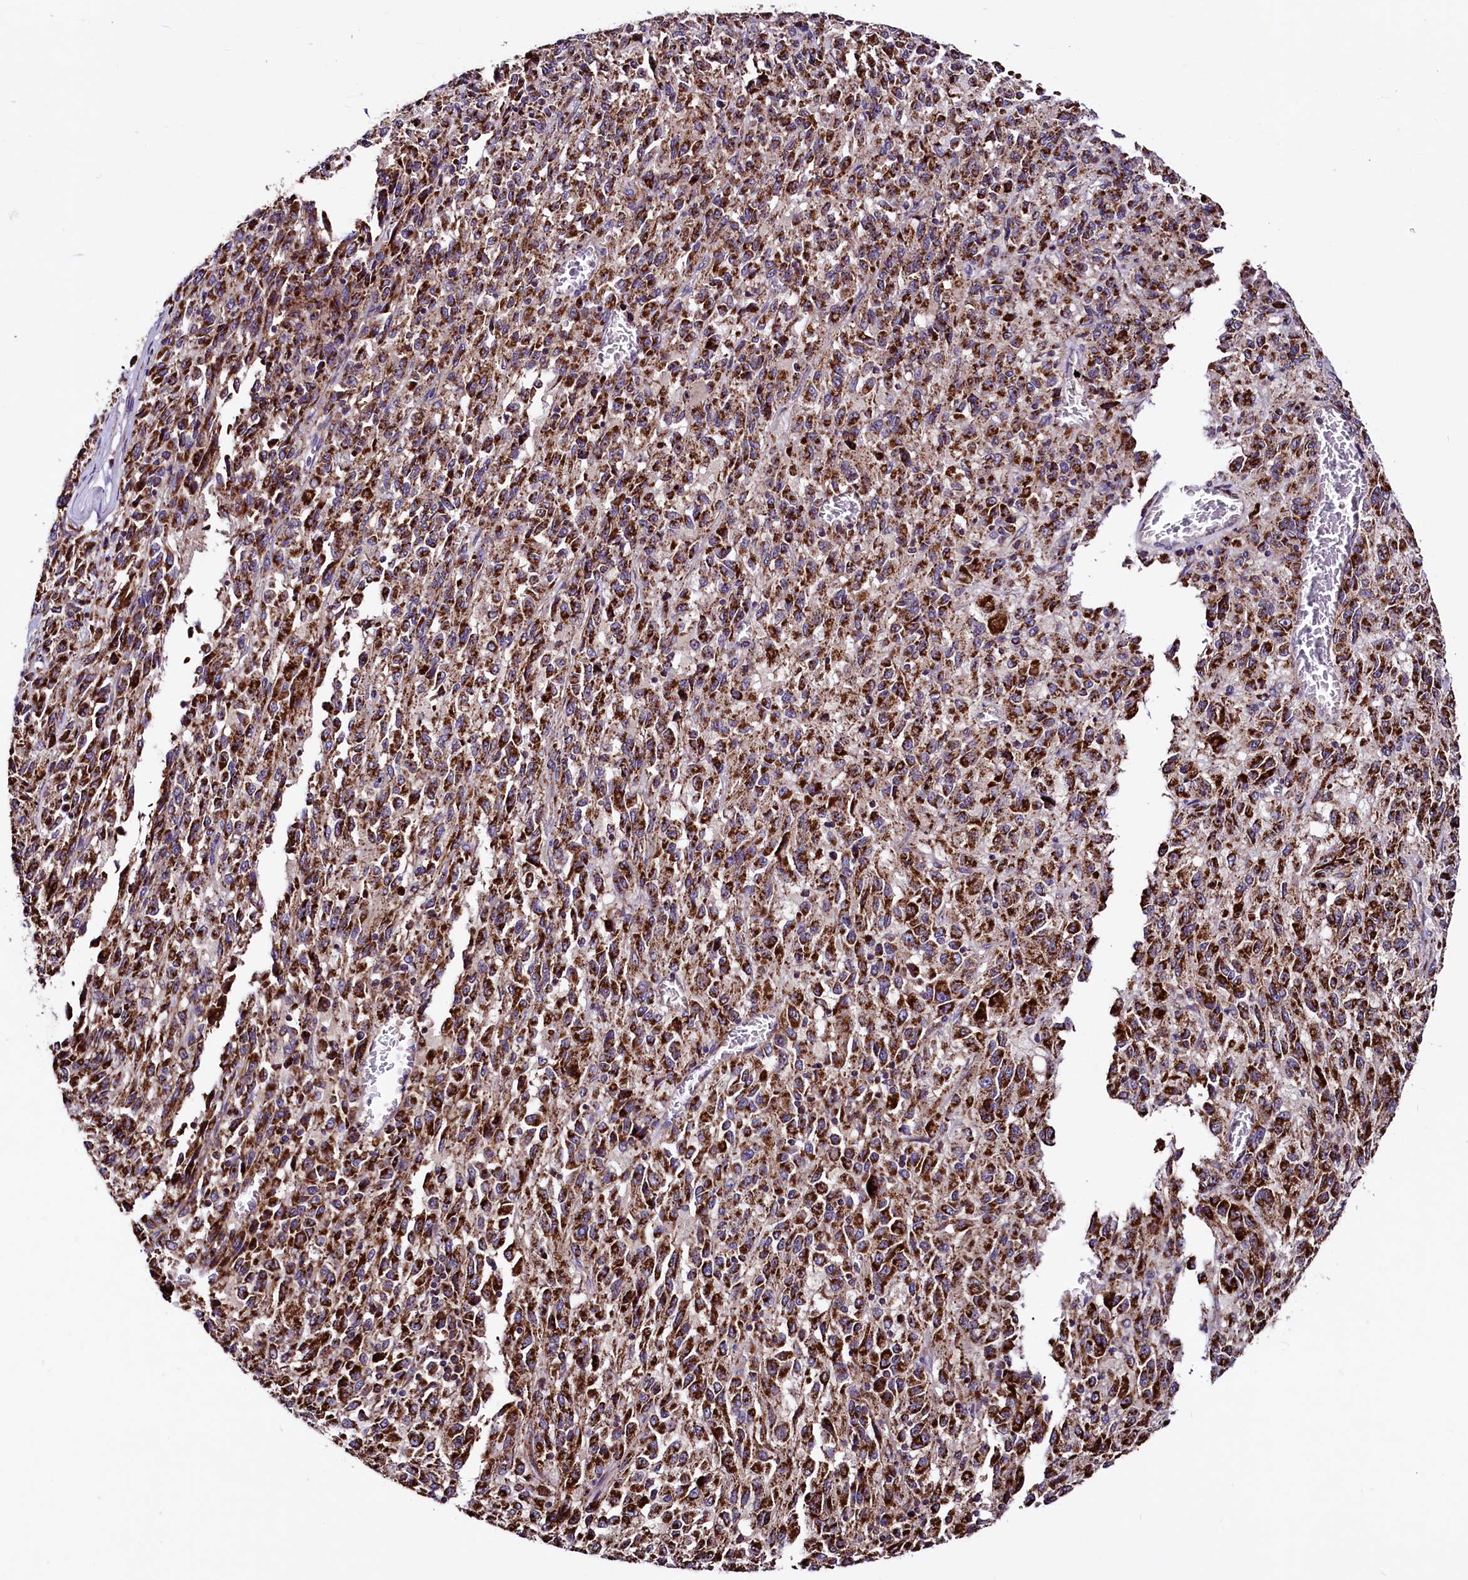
{"staining": {"intensity": "strong", "quantity": ">75%", "location": "cytoplasmic/membranous"}, "tissue": "melanoma", "cell_type": "Tumor cells", "image_type": "cancer", "snomed": [{"axis": "morphology", "description": "Malignant melanoma, Metastatic site"}, {"axis": "topography", "description": "Lung"}], "caption": "High-power microscopy captured an IHC micrograph of melanoma, revealing strong cytoplasmic/membranous expression in about >75% of tumor cells.", "gene": "STARD5", "patient": {"sex": "male", "age": 64}}